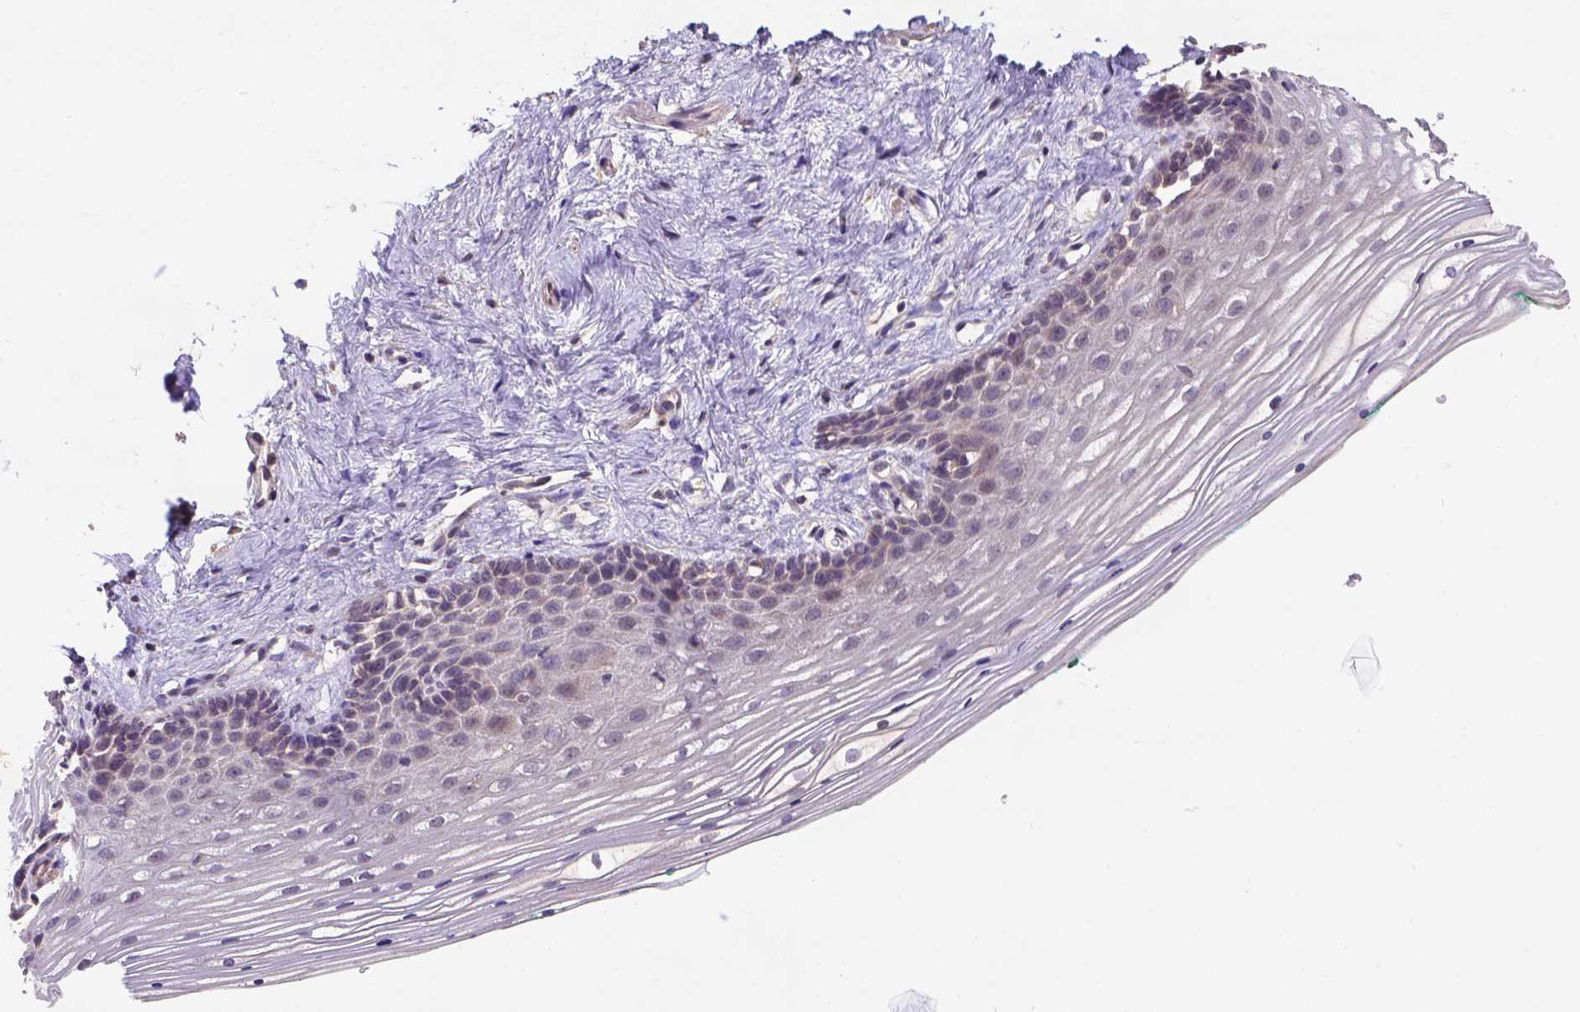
{"staining": {"intensity": "negative", "quantity": "none", "location": "none"}, "tissue": "vagina", "cell_type": "Squamous epithelial cells", "image_type": "normal", "snomed": [{"axis": "morphology", "description": "Normal tissue, NOS"}, {"axis": "topography", "description": "Vagina"}], "caption": "The photomicrograph reveals no staining of squamous epithelial cells in benign vagina.", "gene": "KBTBD8", "patient": {"sex": "female", "age": 42}}